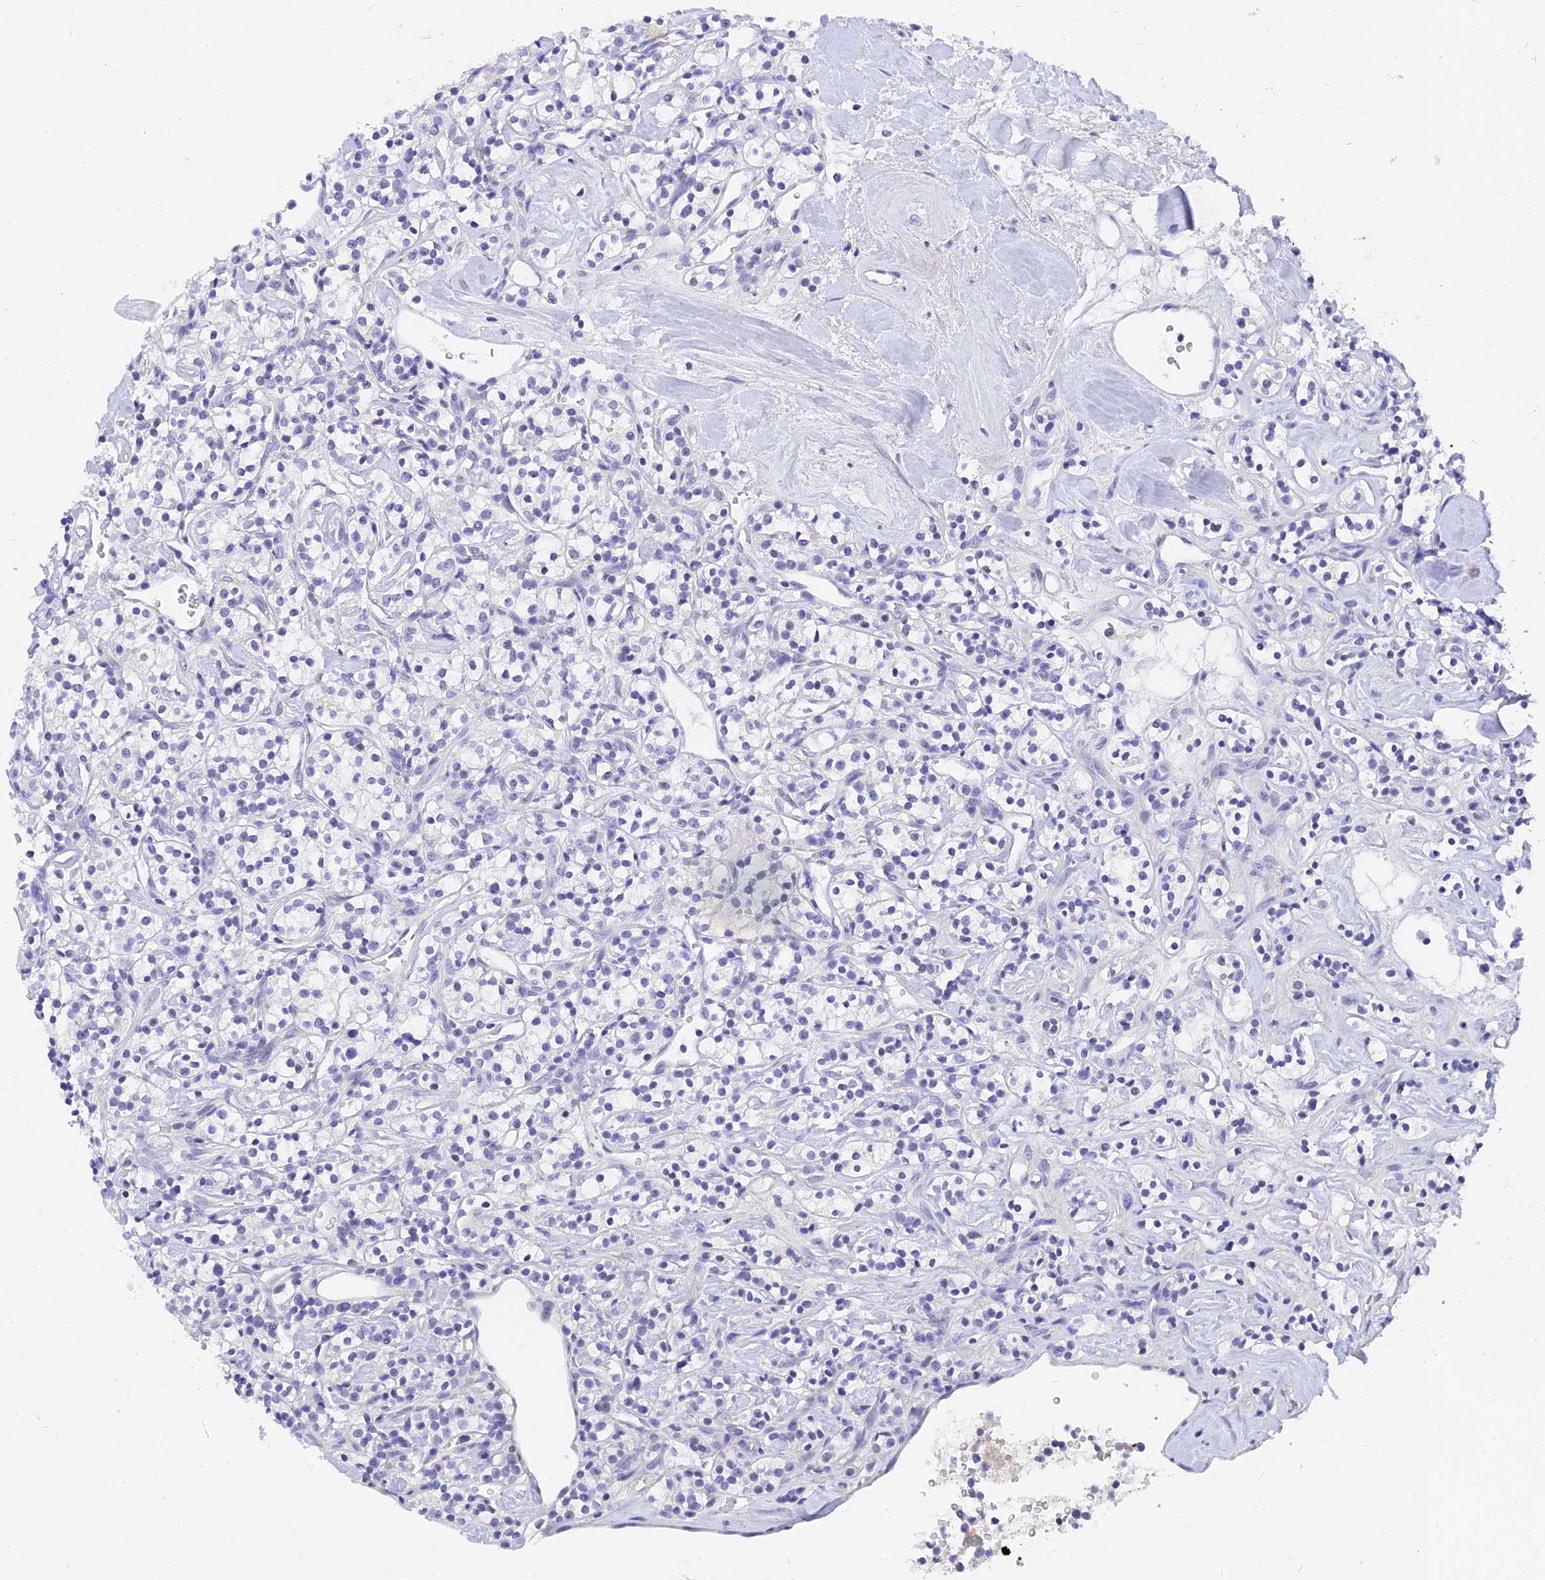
{"staining": {"intensity": "negative", "quantity": "none", "location": "none"}, "tissue": "renal cancer", "cell_type": "Tumor cells", "image_type": "cancer", "snomed": [{"axis": "morphology", "description": "Adenocarcinoma, NOS"}, {"axis": "topography", "description": "Kidney"}], "caption": "DAB (3,3'-diaminobenzidine) immunohistochemical staining of adenocarcinoma (renal) displays no significant staining in tumor cells.", "gene": "TMEM161B", "patient": {"sex": "male", "age": 77}}